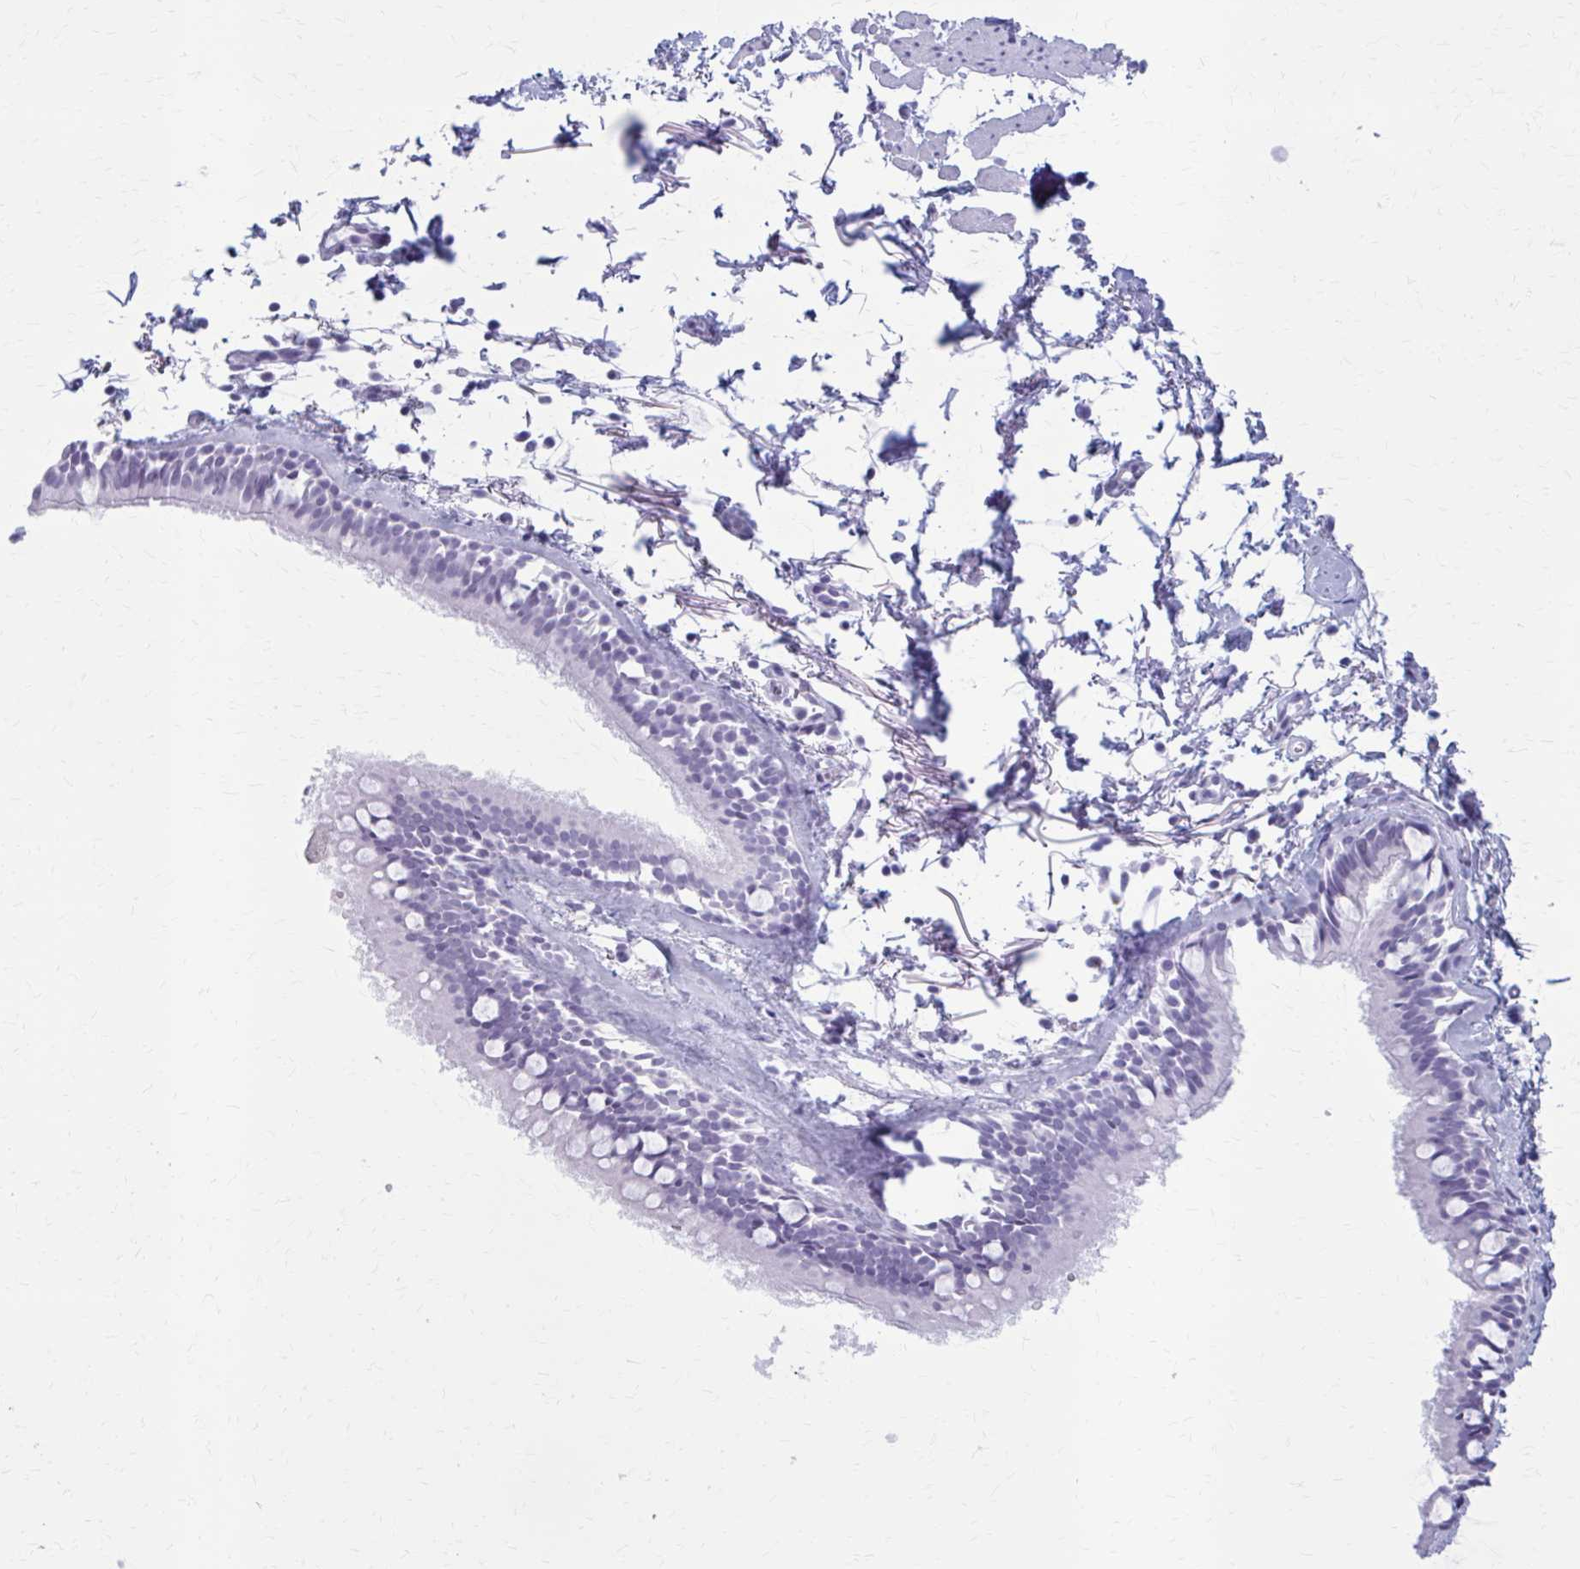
{"staining": {"intensity": "negative", "quantity": "none", "location": "none"}, "tissue": "bronchus", "cell_type": "Respiratory epithelial cells", "image_type": "normal", "snomed": [{"axis": "morphology", "description": "Normal tissue, NOS"}, {"axis": "topography", "description": "Cartilage tissue"}, {"axis": "topography", "description": "Bronchus"}, {"axis": "topography", "description": "Peripheral nerve tissue"}], "caption": "Respiratory epithelial cells are negative for protein expression in benign human bronchus. The staining was performed using DAB (3,3'-diaminobenzidine) to visualize the protein expression in brown, while the nuclei were stained in blue with hematoxylin (Magnification: 20x).", "gene": "ZDHHC7", "patient": {"sex": "female", "age": 59}}